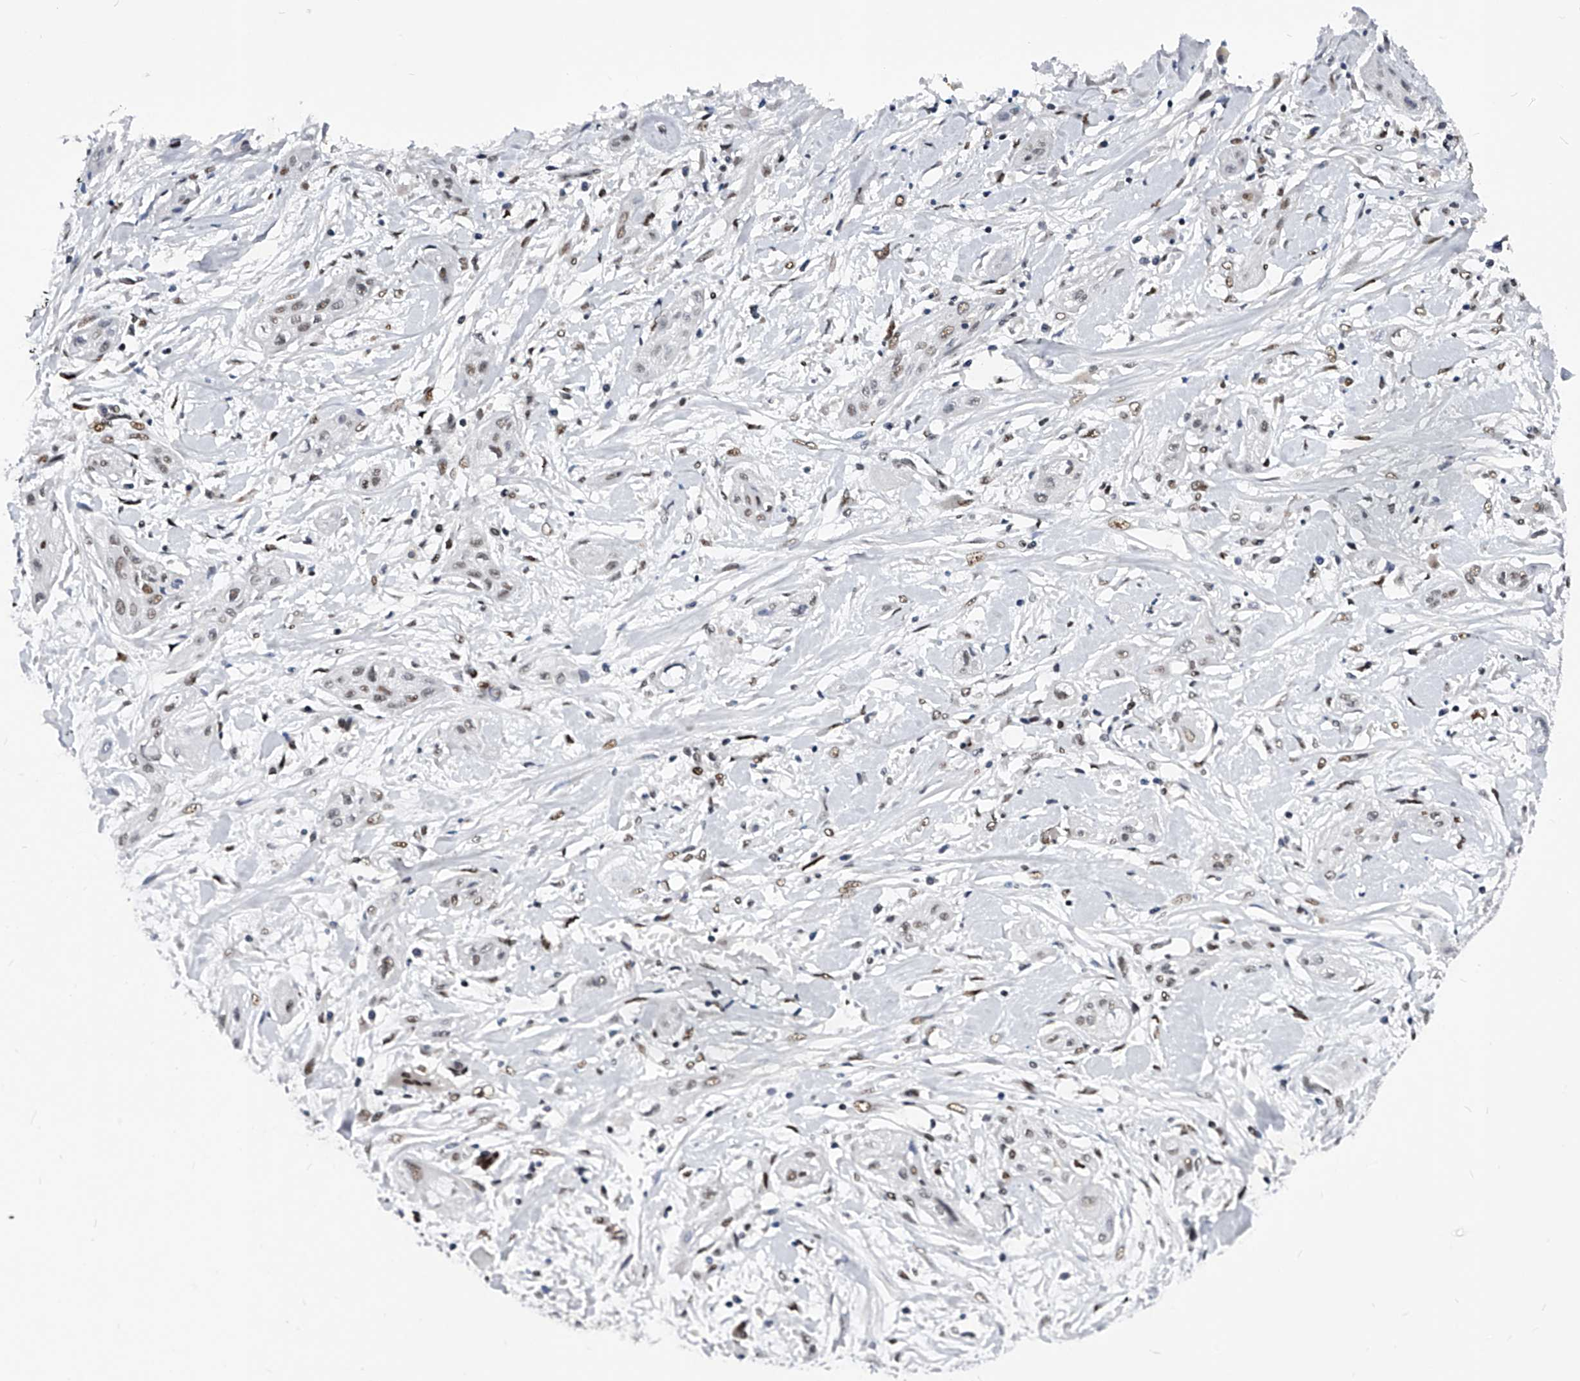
{"staining": {"intensity": "weak", "quantity": "25%-75%", "location": "nuclear"}, "tissue": "lung cancer", "cell_type": "Tumor cells", "image_type": "cancer", "snomed": [{"axis": "morphology", "description": "Squamous cell carcinoma, NOS"}, {"axis": "topography", "description": "Lung"}], "caption": "Lung cancer (squamous cell carcinoma) was stained to show a protein in brown. There is low levels of weak nuclear positivity in approximately 25%-75% of tumor cells.", "gene": "TESK2", "patient": {"sex": "female", "age": 47}}